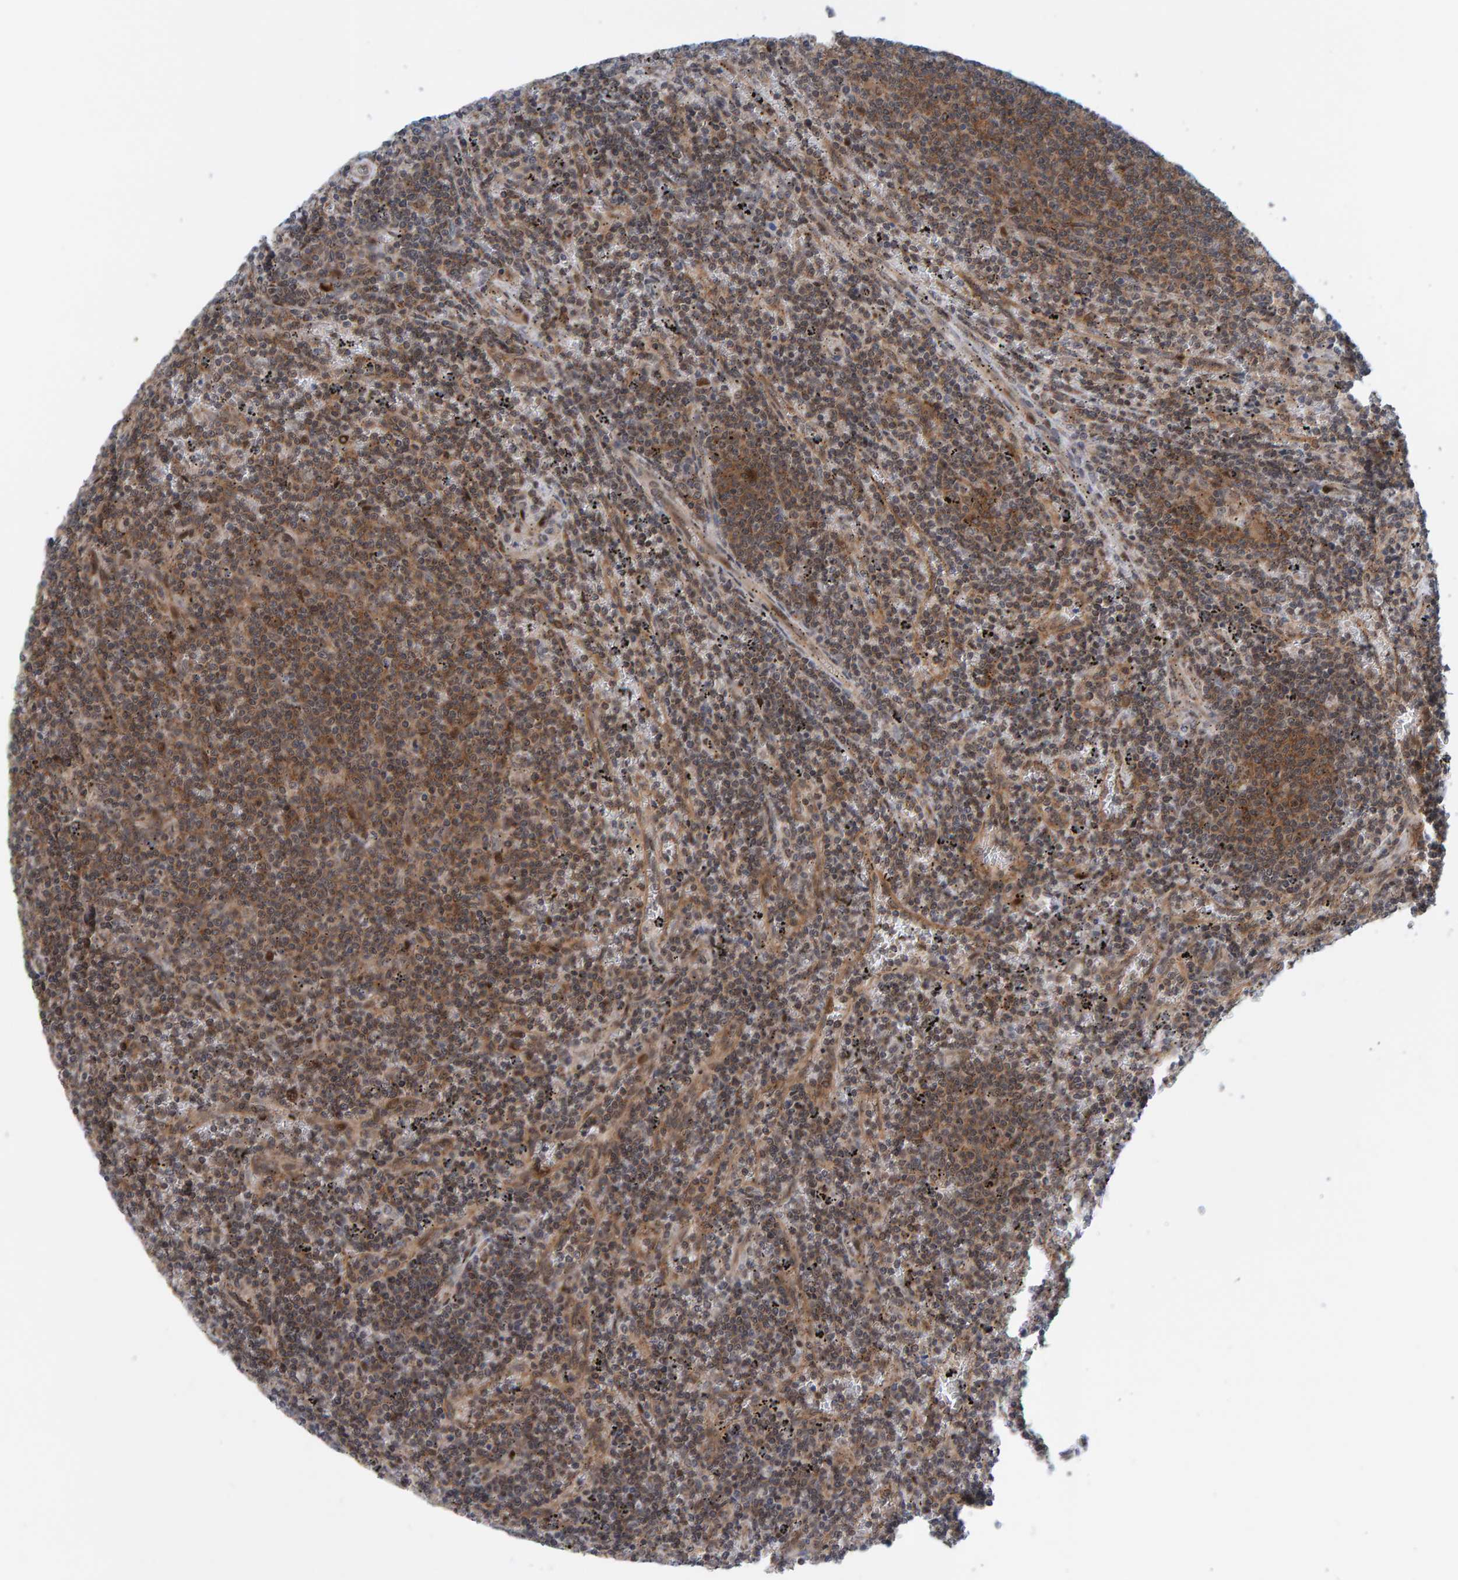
{"staining": {"intensity": "moderate", "quantity": "25%-75%", "location": "cytoplasmic/membranous"}, "tissue": "lymphoma", "cell_type": "Tumor cells", "image_type": "cancer", "snomed": [{"axis": "morphology", "description": "Malignant lymphoma, non-Hodgkin's type, Low grade"}, {"axis": "topography", "description": "Spleen"}], "caption": "Lymphoma stained with IHC demonstrates moderate cytoplasmic/membranous staining in about 25%-75% of tumor cells.", "gene": "ZNF366", "patient": {"sex": "female", "age": 50}}